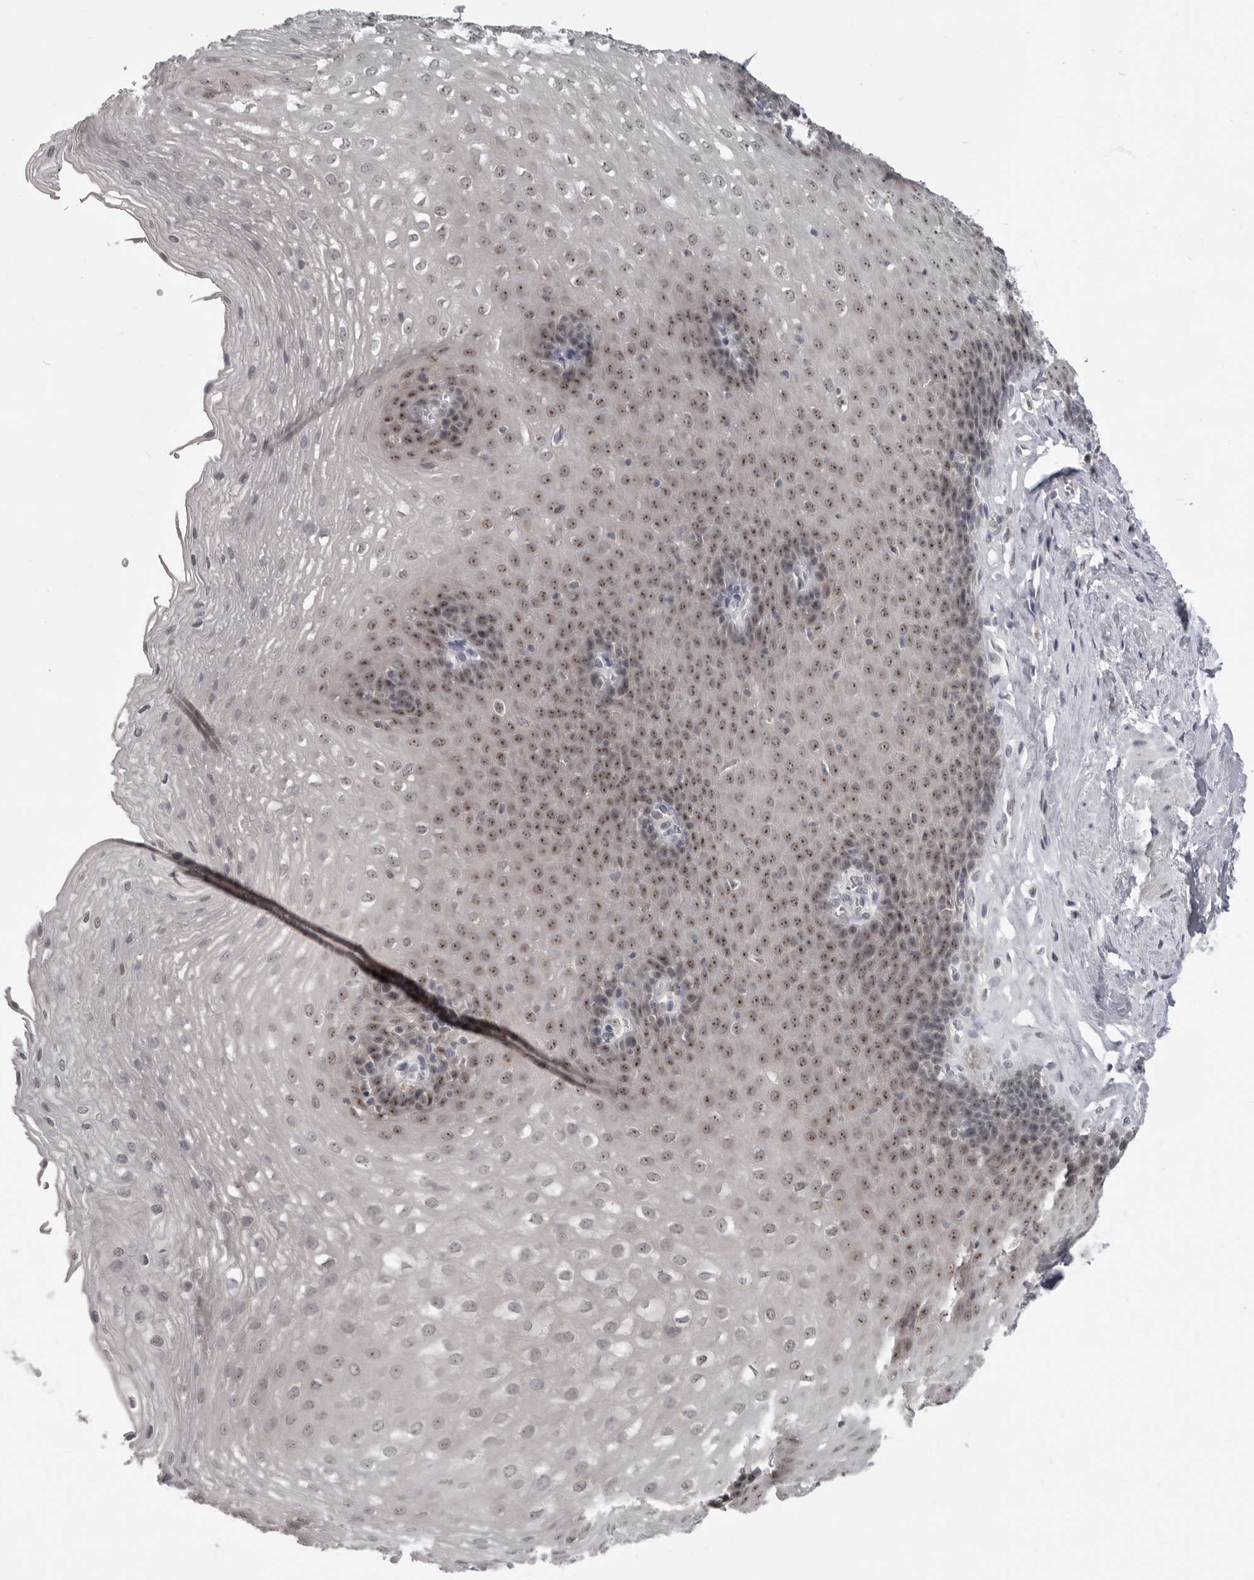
{"staining": {"intensity": "moderate", "quantity": ">75%", "location": "nuclear"}, "tissue": "esophagus", "cell_type": "Squamous epithelial cells", "image_type": "normal", "snomed": [{"axis": "morphology", "description": "Normal tissue, NOS"}, {"axis": "topography", "description": "Esophagus"}], "caption": "About >75% of squamous epithelial cells in unremarkable esophagus reveal moderate nuclear protein positivity as visualized by brown immunohistochemical staining.", "gene": "MRTO4", "patient": {"sex": "female", "age": 66}}